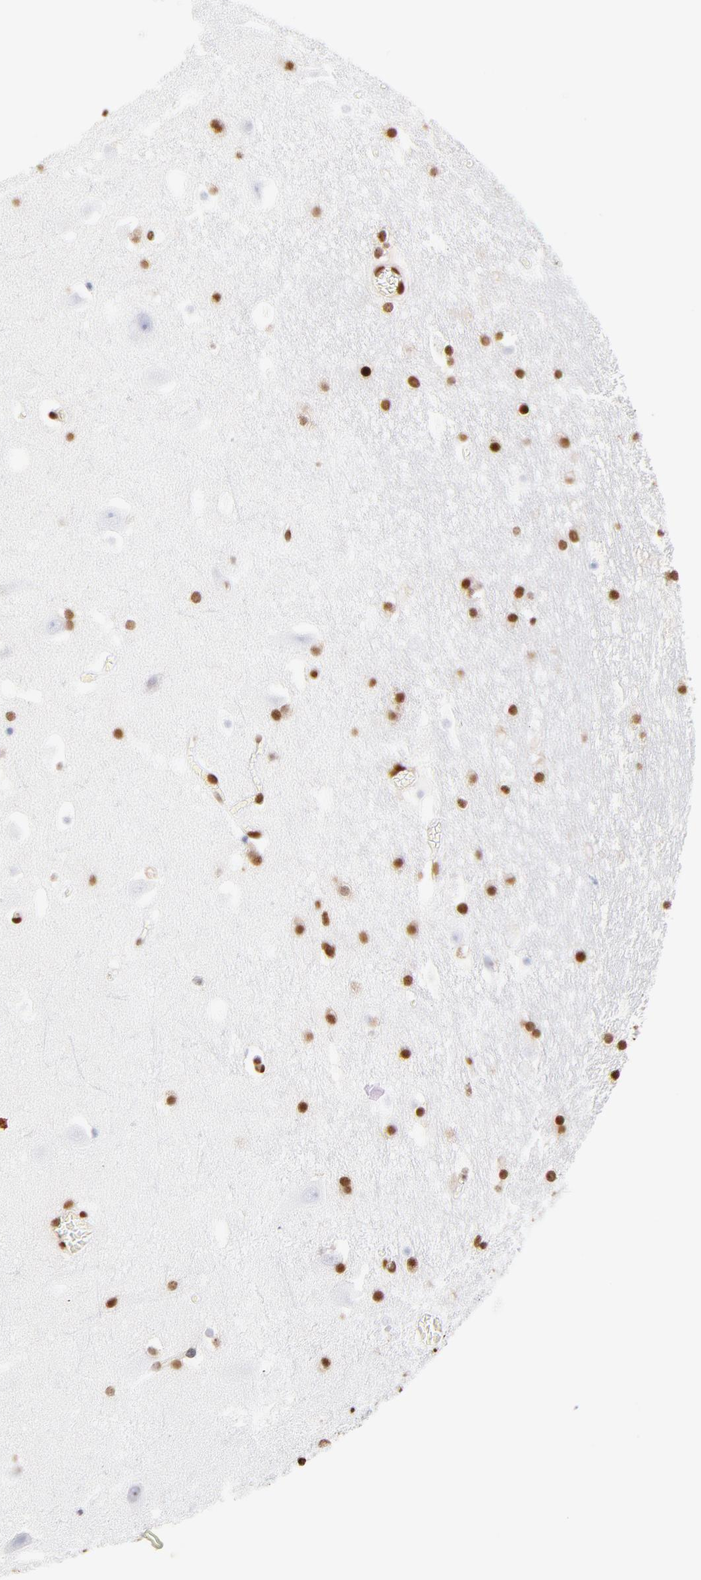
{"staining": {"intensity": "strong", "quantity": ">75%", "location": "nuclear"}, "tissue": "hippocampus", "cell_type": "Glial cells", "image_type": "normal", "snomed": [{"axis": "morphology", "description": "Normal tissue, NOS"}, {"axis": "topography", "description": "Hippocampus"}], "caption": "Immunohistochemistry (DAB) staining of benign human hippocampus exhibits strong nuclear protein expression in about >75% of glial cells.", "gene": "FBH1", "patient": {"sex": "male", "age": 45}}